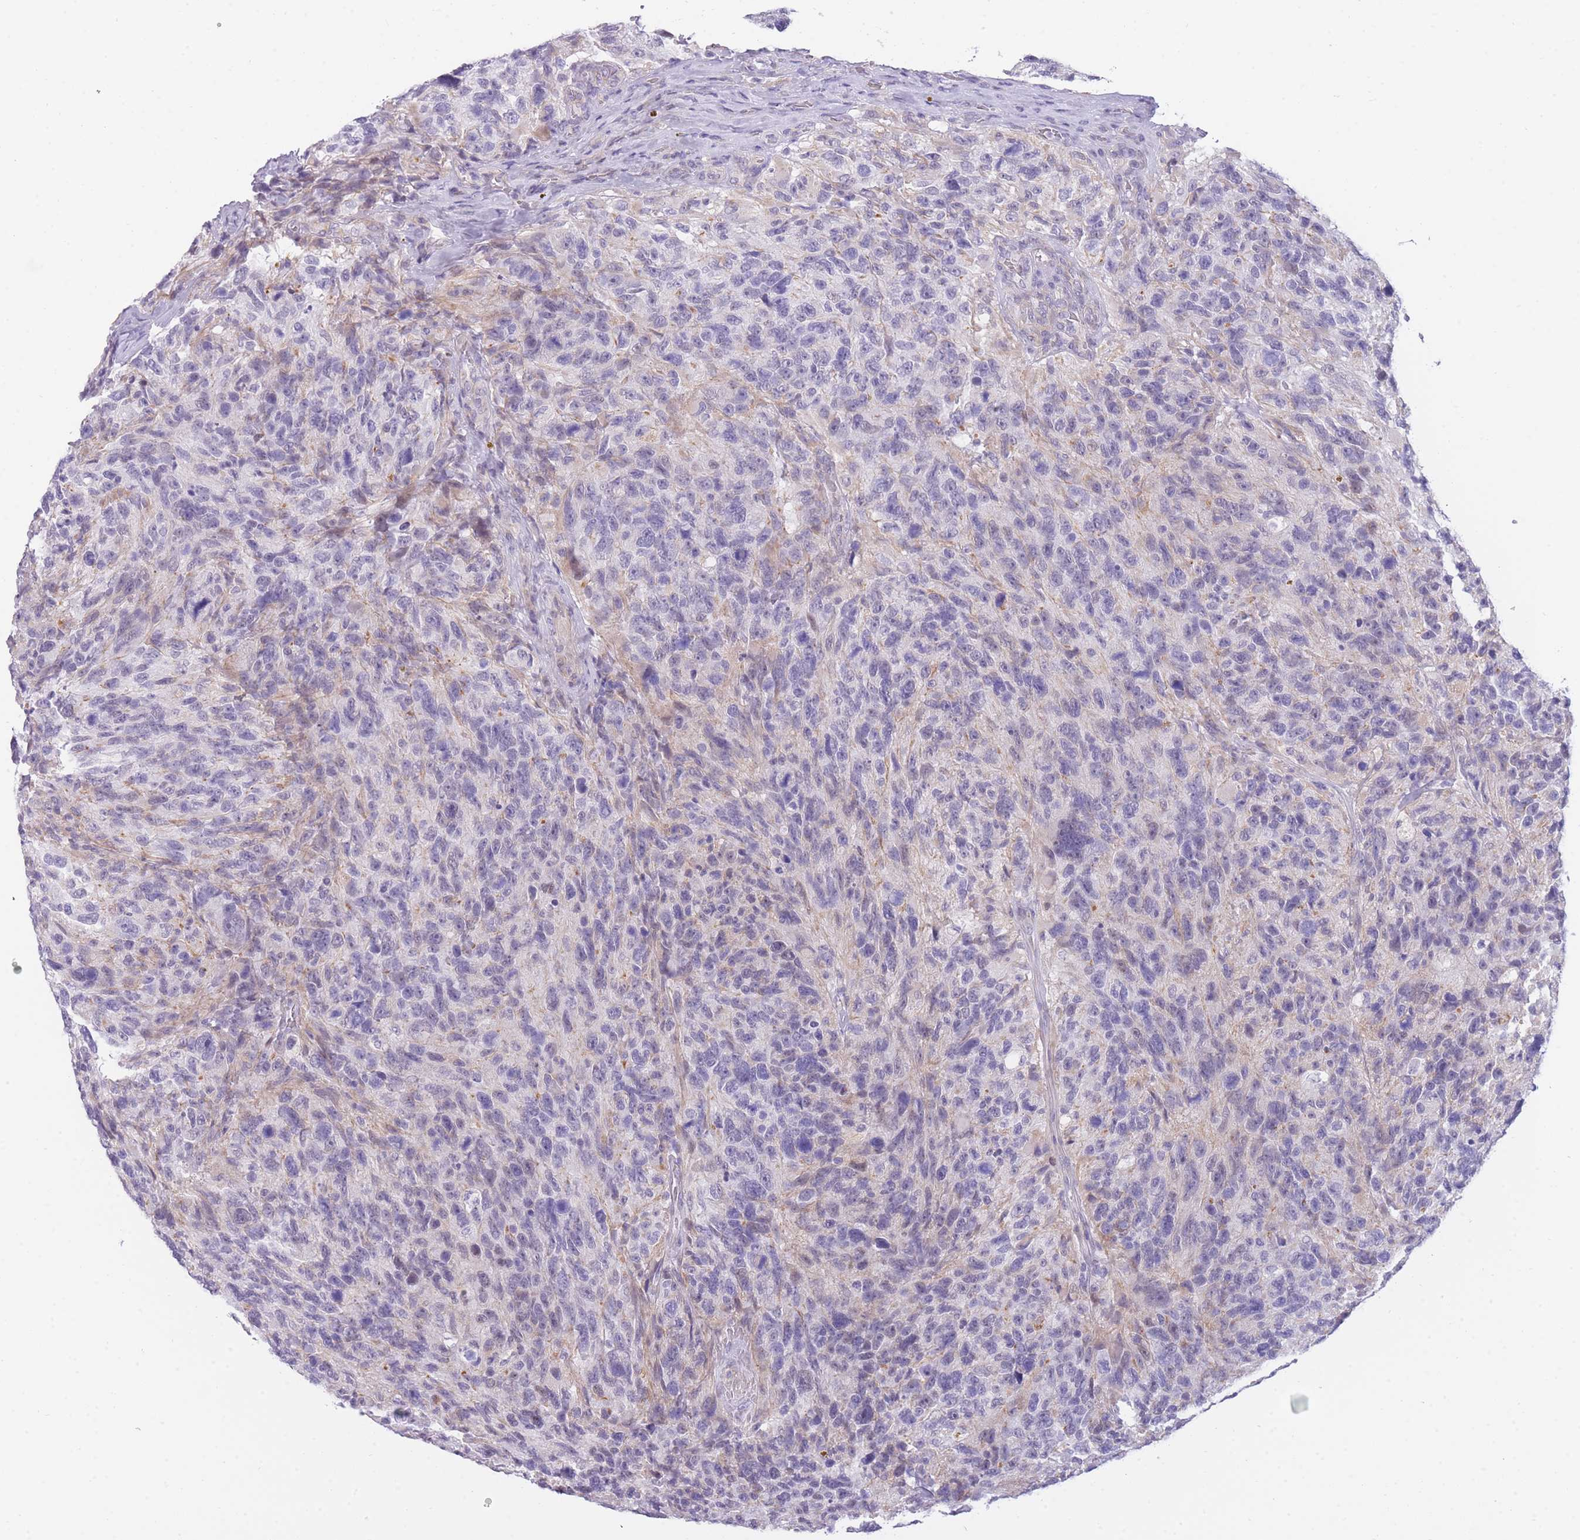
{"staining": {"intensity": "negative", "quantity": "none", "location": "none"}, "tissue": "glioma", "cell_type": "Tumor cells", "image_type": "cancer", "snomed": [{"axis": "morphology", "description": "Glioma, malignant, High grade"}, {"axis": "topography", "description": "Brain"}], "caption": "A photomicrograph of human glioma is negative for staining in tumor cells.", "gene": "PRR23B", "patient": {"sex": "male", "age": 69}}